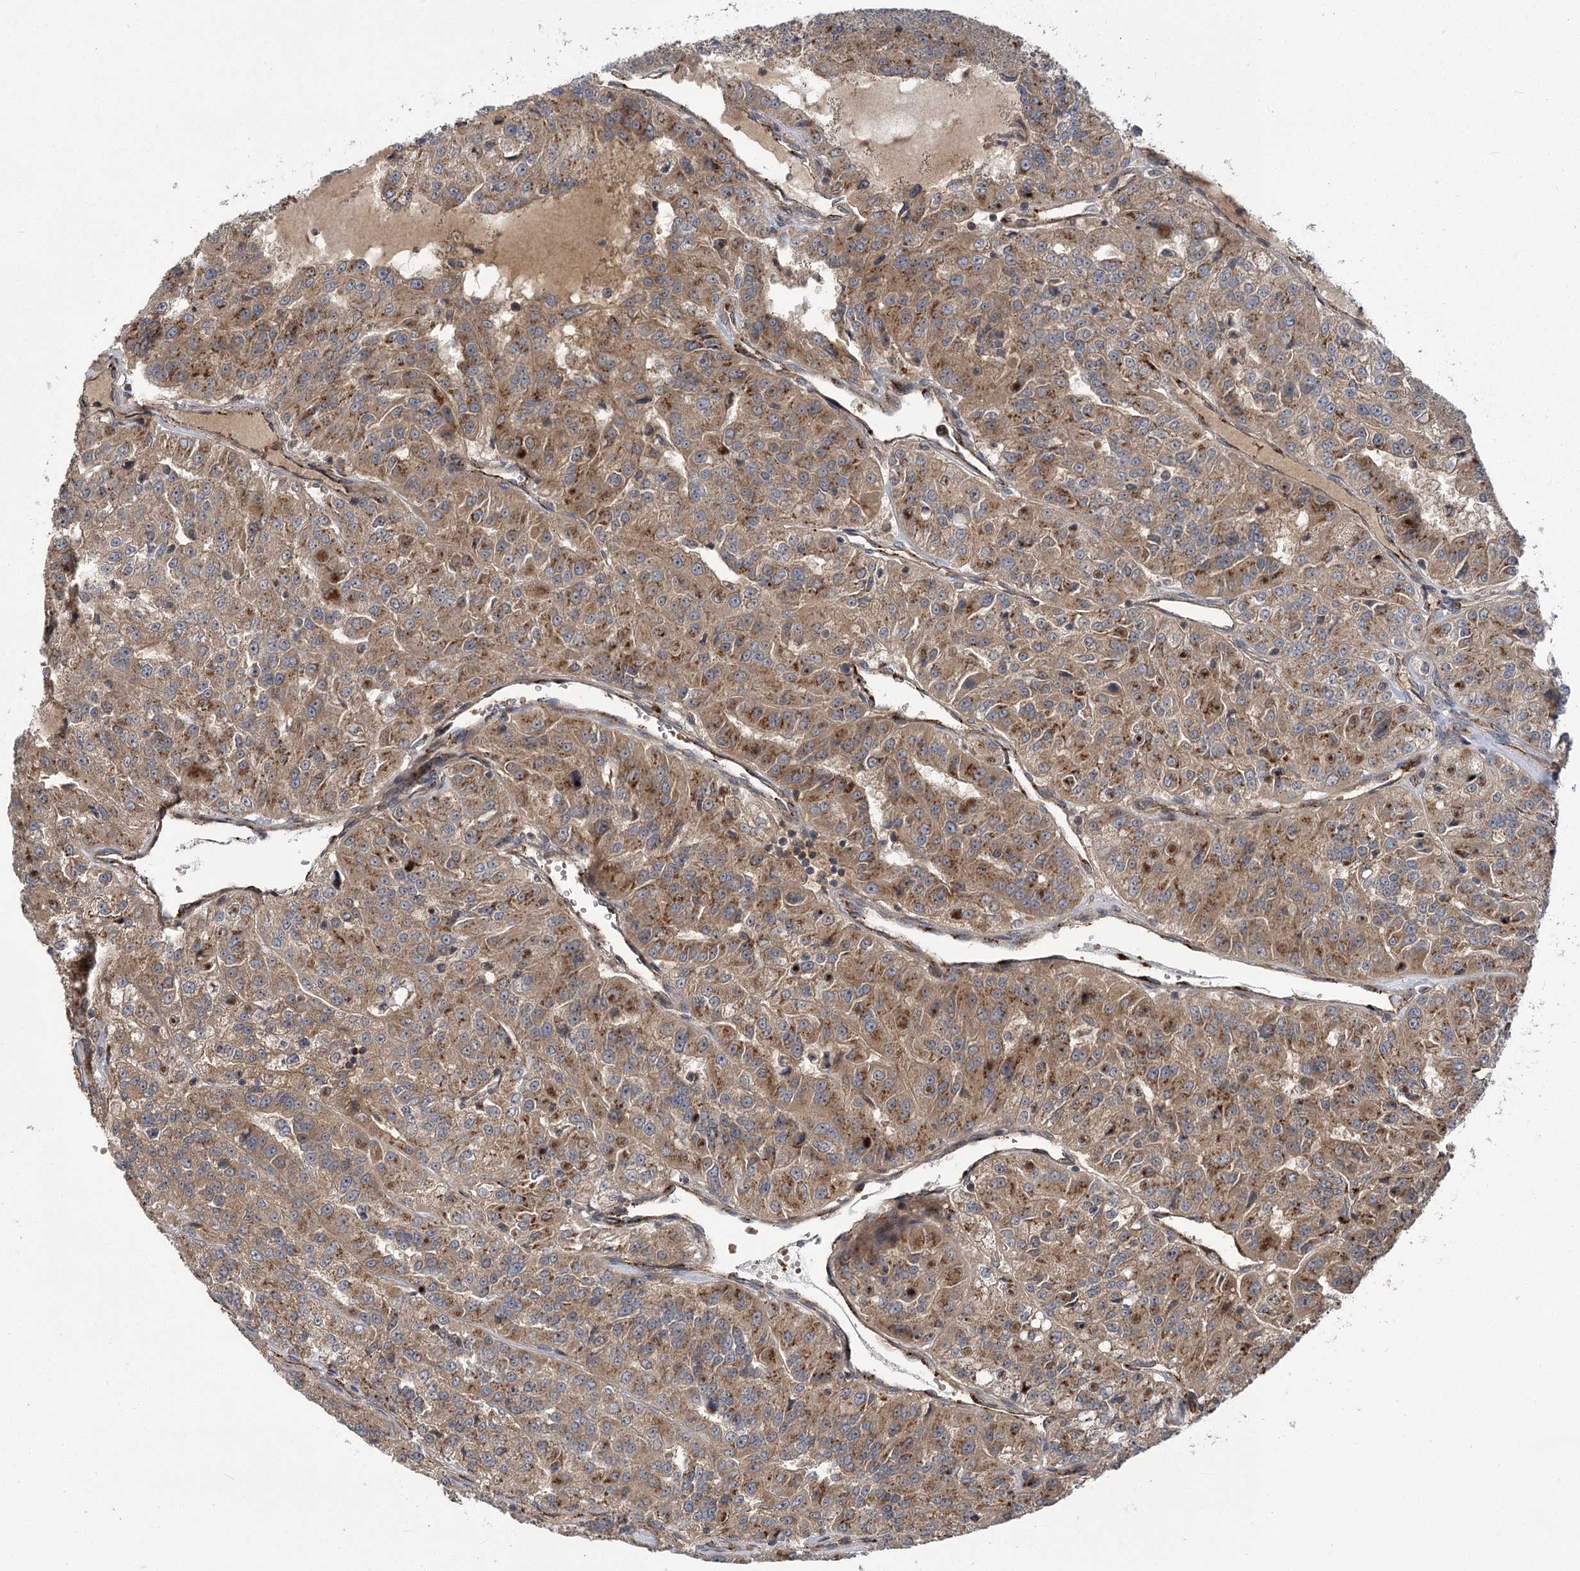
{"staining": {"intensity": "moderate", "quantity": ">75%", "location": "cytoplasmic/membranous"}, "tissue": "renal cancer", "cell_type": "Tumor cells", "image_type": "cancer", "snomed": [{"axis": "morphology", "description": "Adenocarcinoma, NOS"}, {"axis": "topography", "description": "Kidney"}], "caption": "Renal adenocarcinoma stained for a protein shows moderate cytoplasmic/membranous positivity in tumor cells.", "gene": "CARD19", "patient": {"sex": "female", "age": 63}}